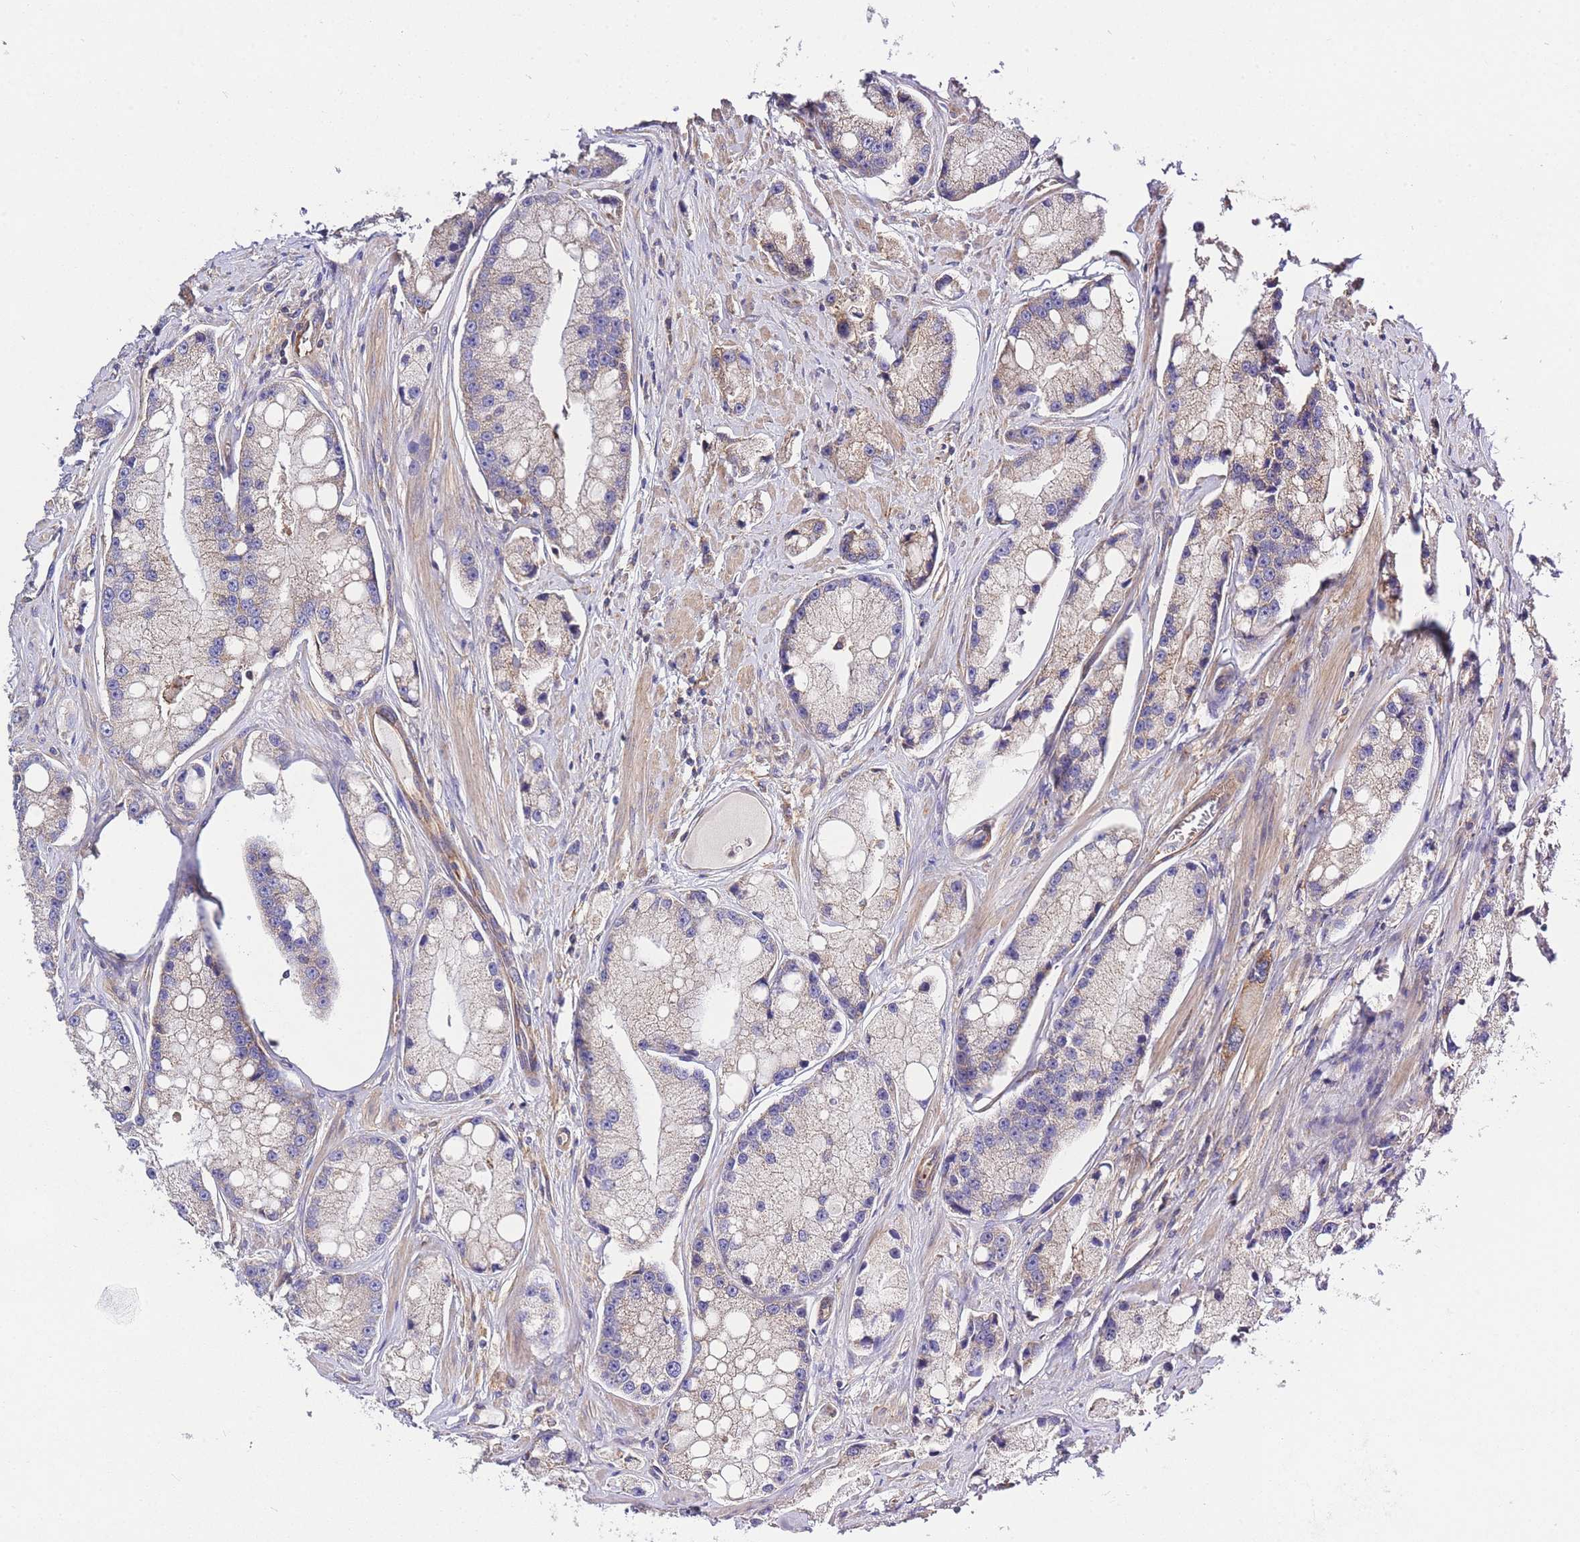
{"staining": {"intensity": "negative", "quantity": "none", "location": "none"}, "tissue": "prostate cancer", "cell_type": "Tumor cells", "image_type": "cancer", "snomed": [{"axis": "morphology", "description": "Adenocarcinoma, High grade"}, {"axis": "topography", "description": "Prostate"}], "caption": "This is a micrograph of immunohistochemistry staining of prostate cancer, which shows no staining in tumor cells. (Stains: DAB IHC with hematoxylin counter stain, Microscopy: brightfield microscopy at high magnification).", "gene": "INSYN2B", "patient": {"sex": "male", "age": 74}}